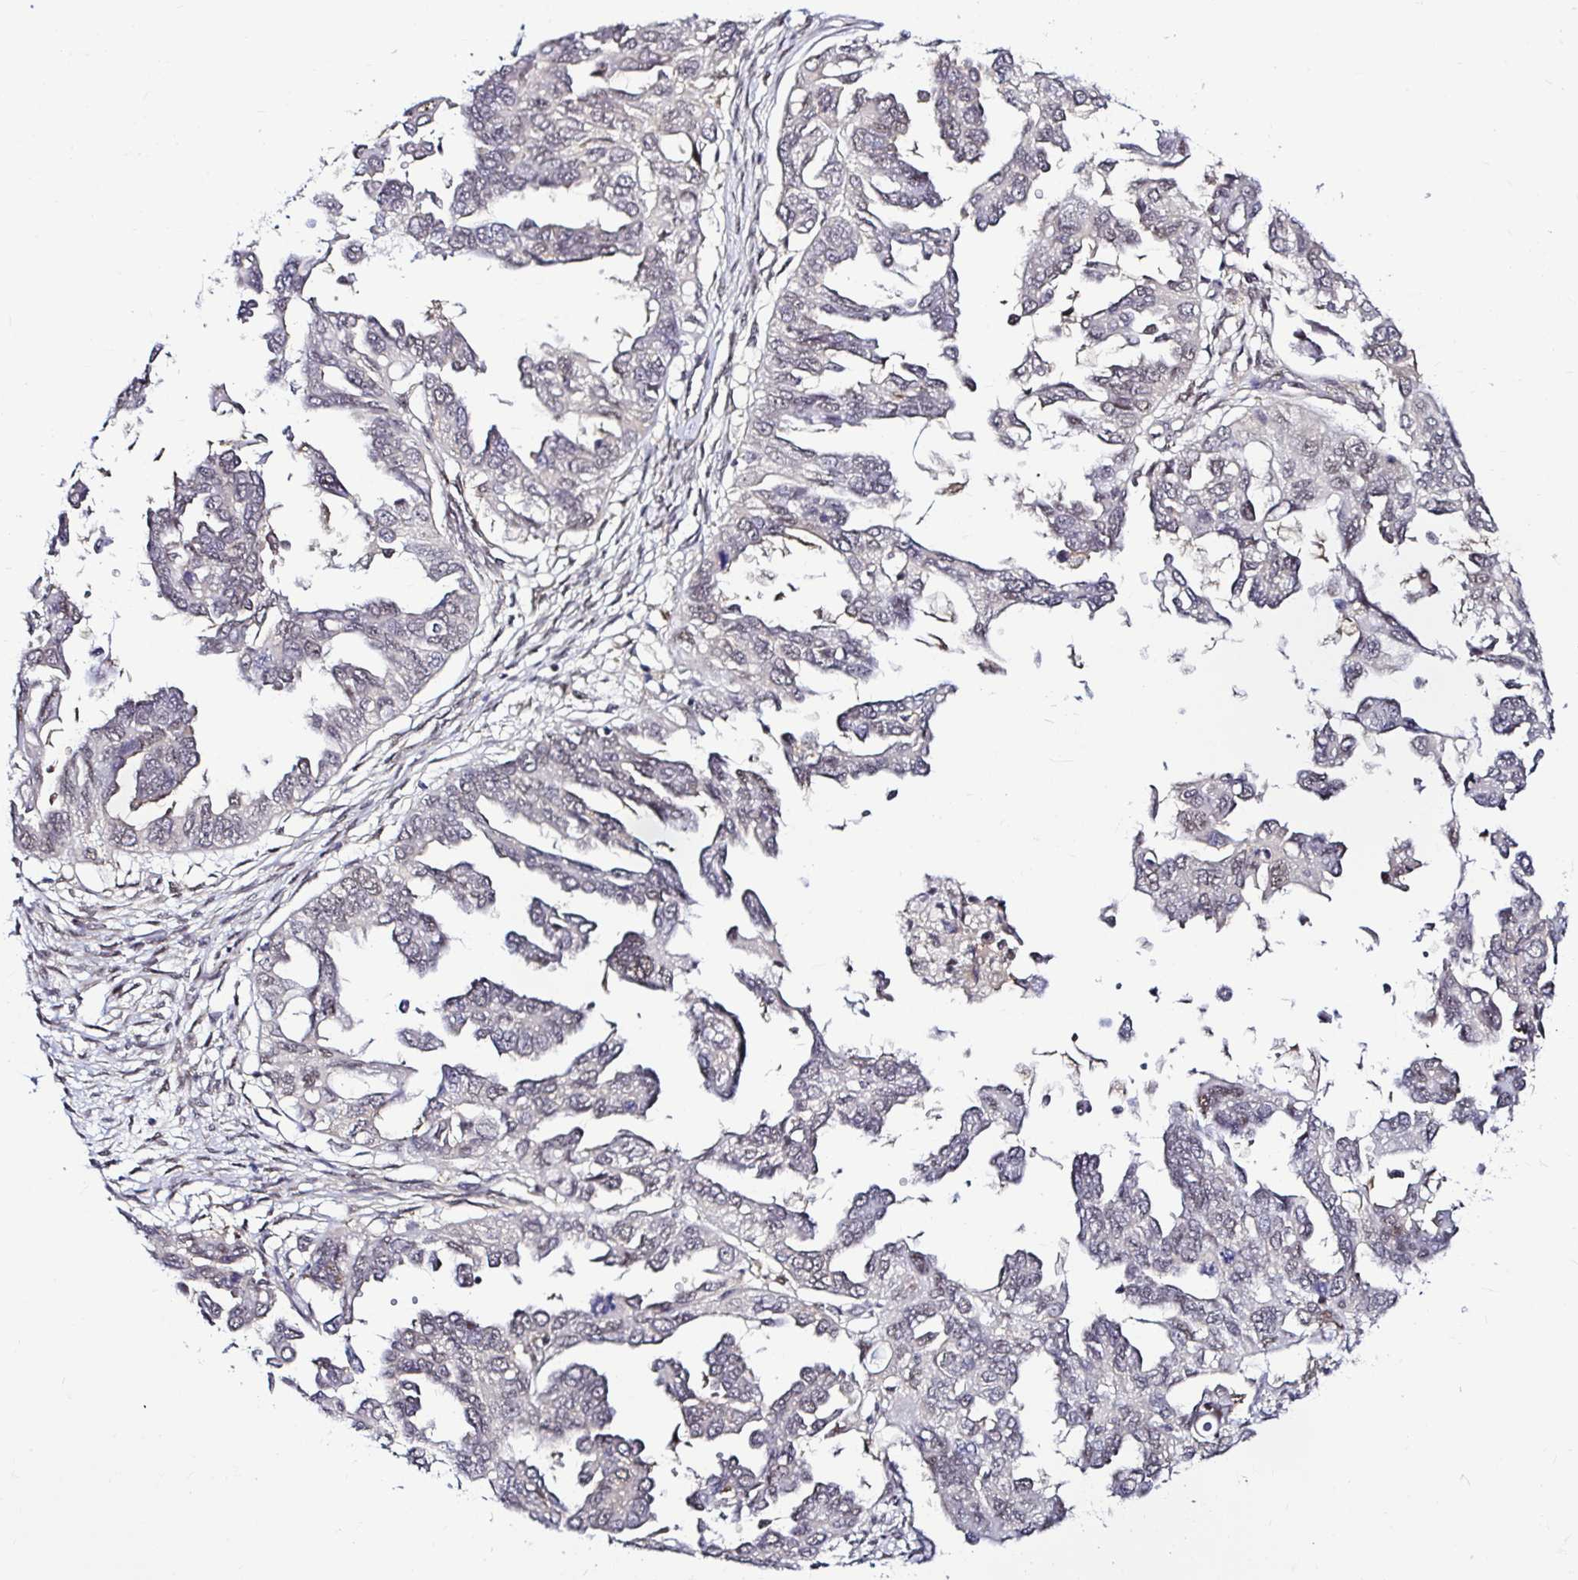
{"staining": {"intensity": "weak", "quantity": "<25%", "location": "nuclear"}, "tissue": "ovarian cancer", "cell_type": "Tumor cells", "image_type": "cancer", "snomed": [{"axis": "morphology", "description": "Cystadenocarcinoma, serous, NOS"}, {"axis": "topography", "description": "Ovary"}], "caption": "The image reveals no significant expression in tumor cells of ovarian cancer (serous cystadenocarcinoma).", "gene": "PSMD3", "patient": {"sex": "female", "age": 53}}